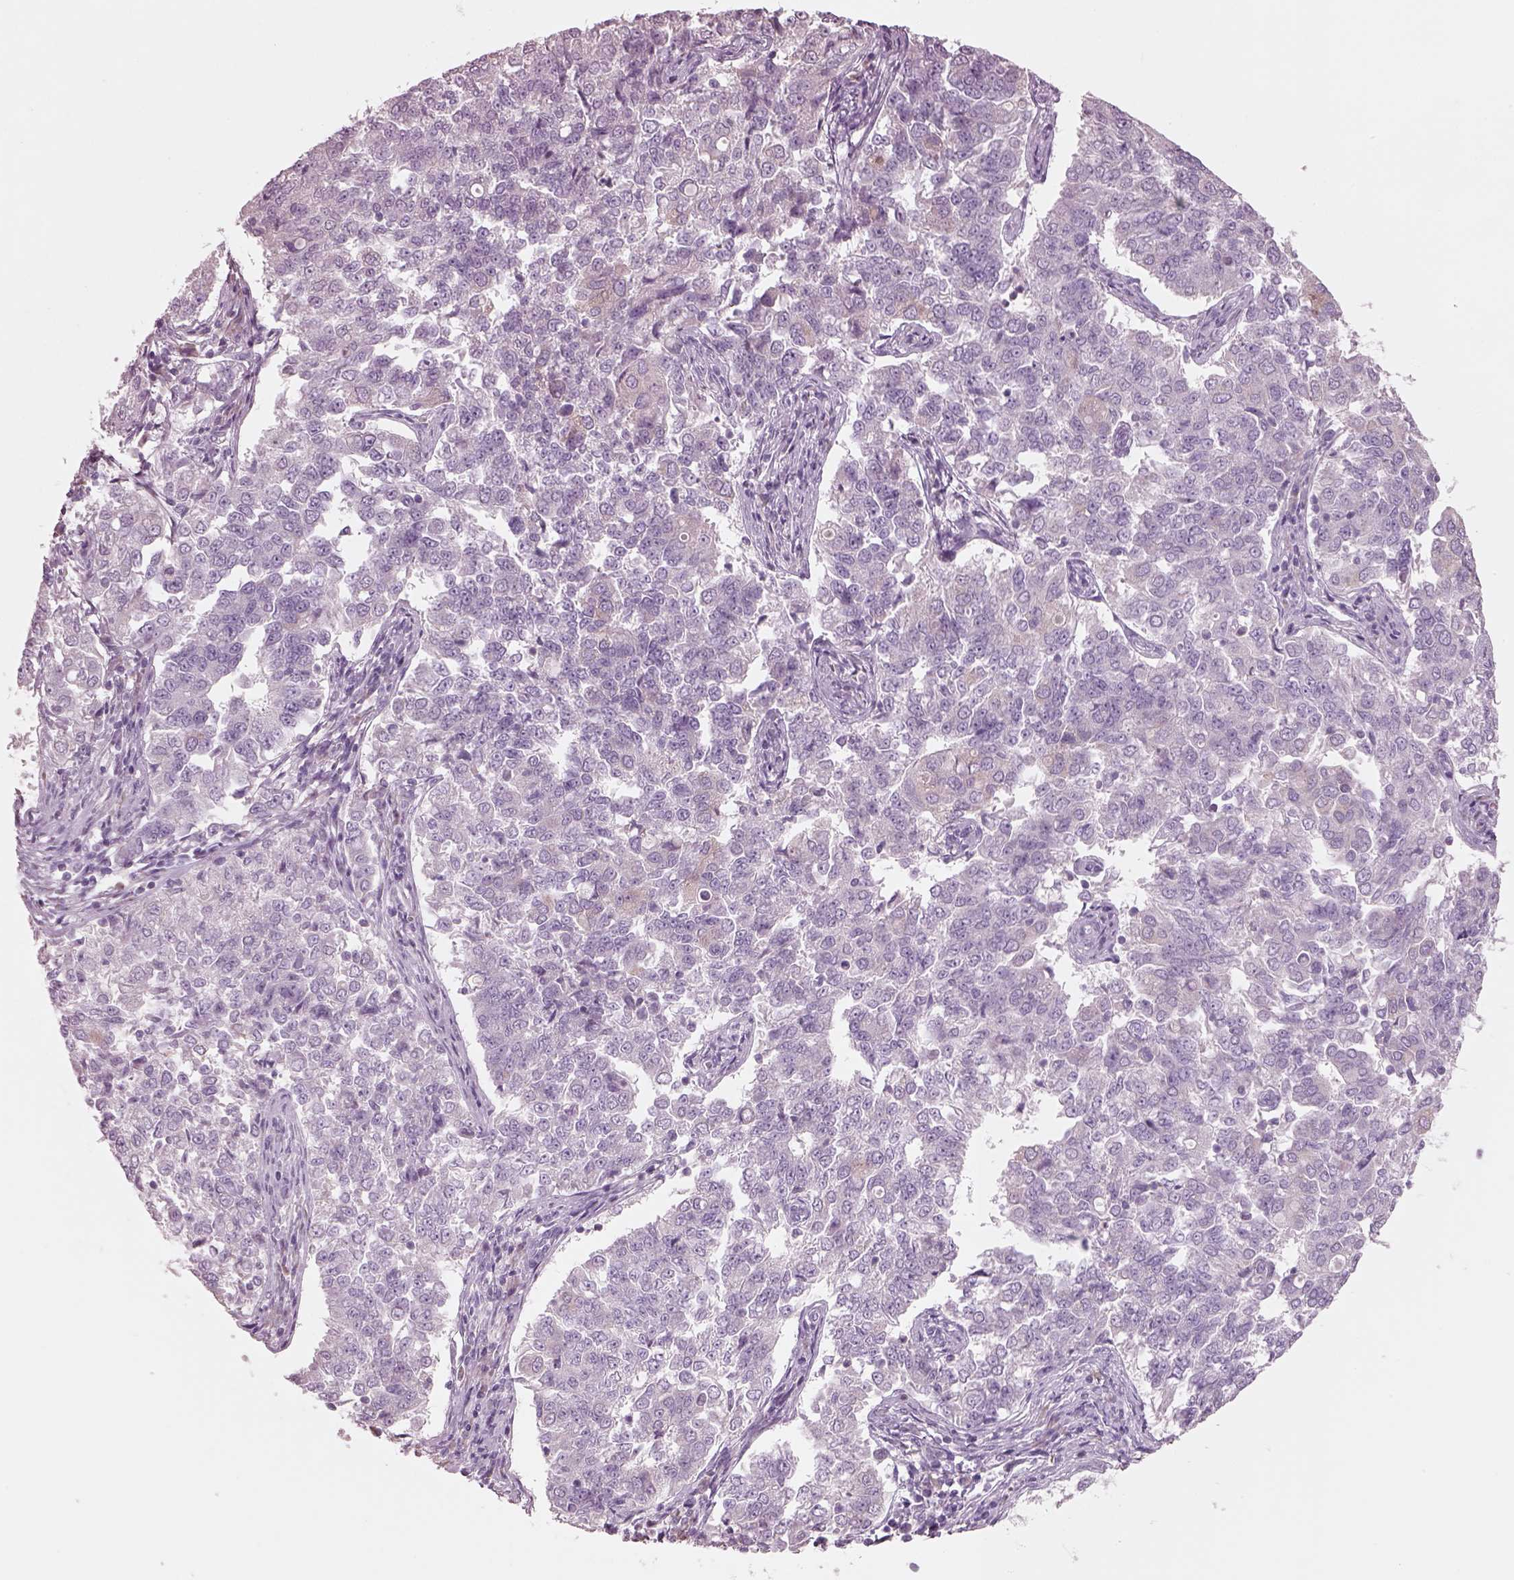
{"staining": {"intensity": "negative", "quantity": "none", "location": "none"}, "tissue": "endometrial cancer", "cell_type": "Tumor cells", "image_type": "cancer", "snomed": [{"axis": "morphology", "description": "Adenocarcinoma, NOS"}, {"axis": "topography", "description": "Endometrium"}], "caption": "Micrograph shows no significant protein expression in tumor cells of adenocarcinoma (endometrial).", "gene": "SLC27A2", "patient": {"sex": "female", "age": 43}}